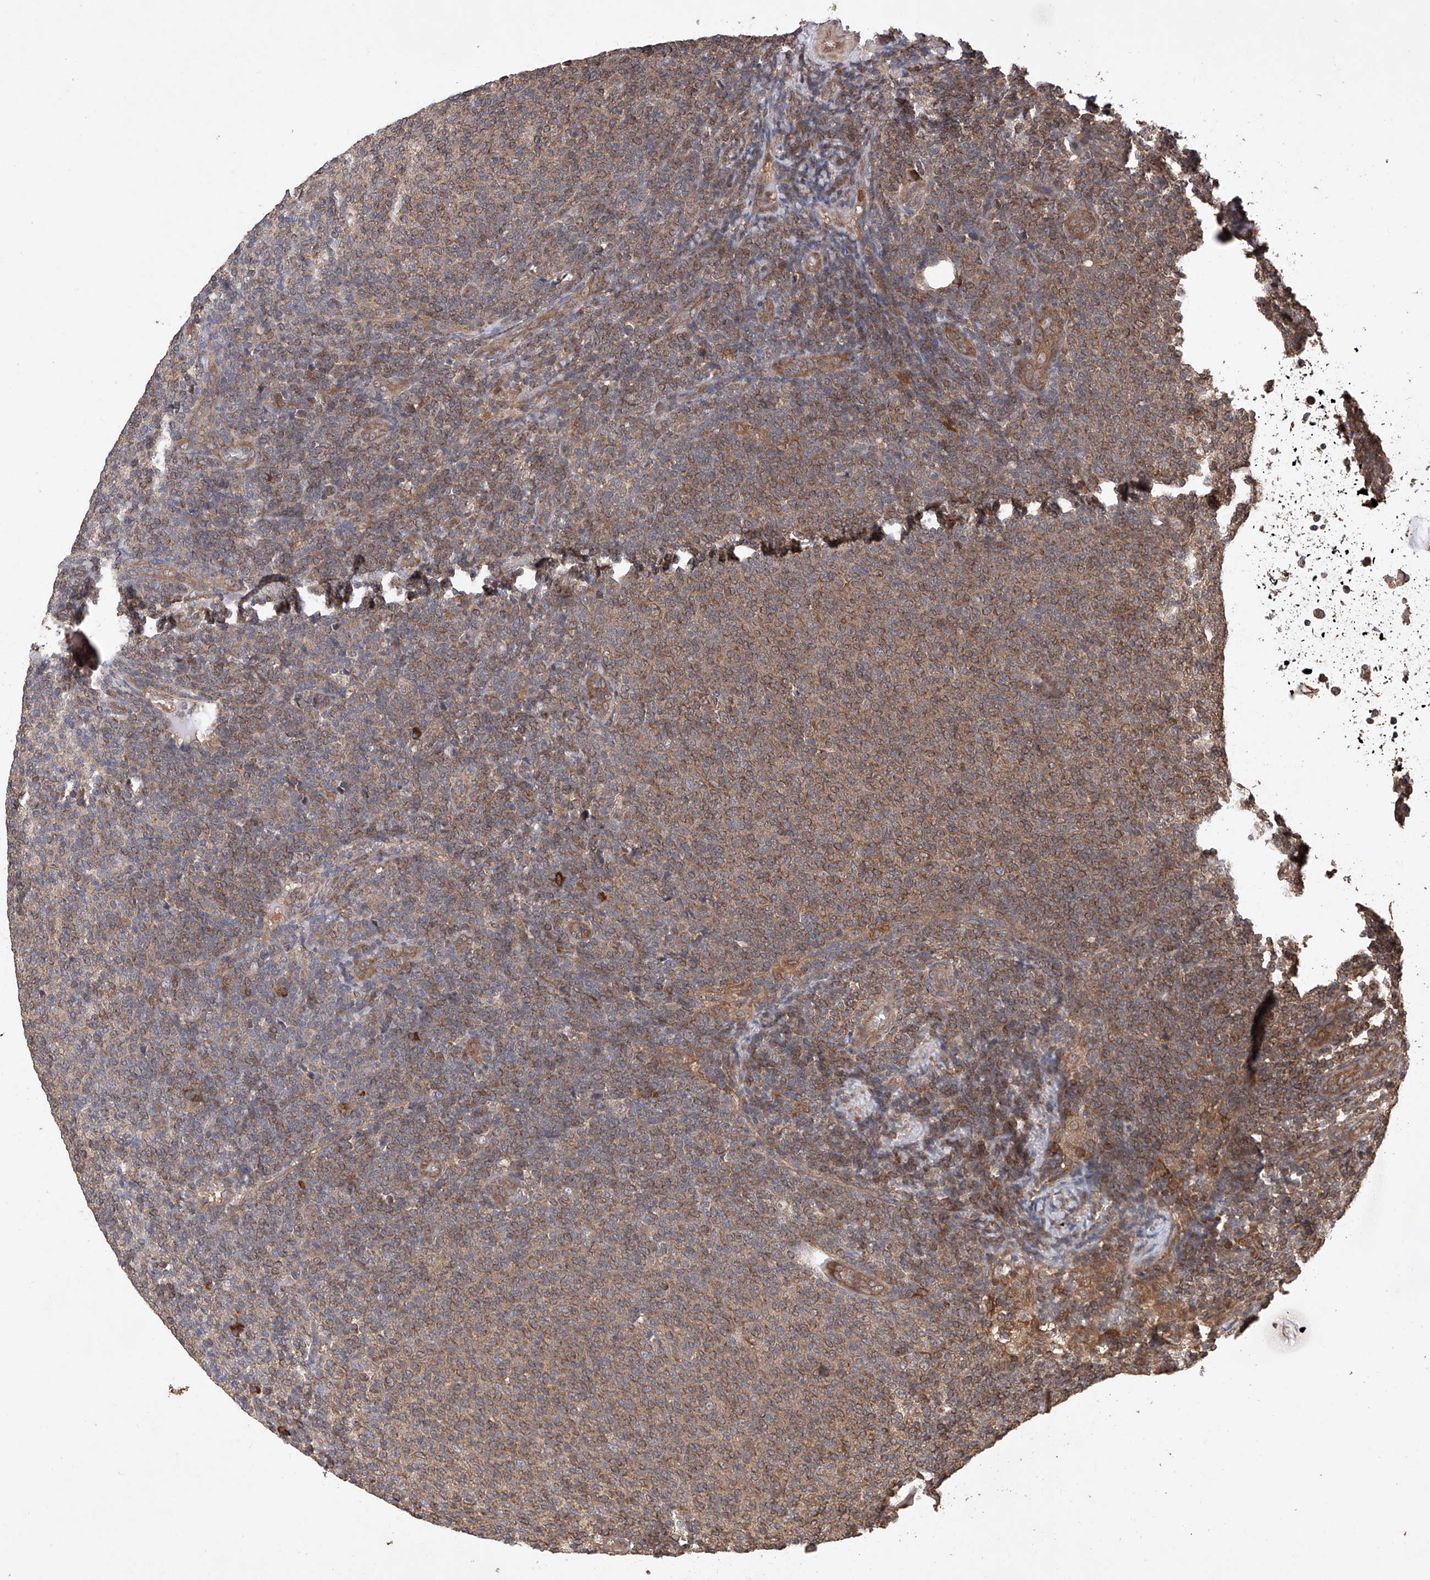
{"staining": {"intensity": "moderate", "quantity": "25%-75%", "location": "cytoplasmic/membranous"}, "tissue": "lymphoma", "cell_type": "Tumor cells", "image_type": "cancer", "snomed": [{"axis": "morphology", "description": "Malignant lymphoma, non-Hodgkin's type, Low grade"}, {"axis": "topography", "description": "Lymph node"}], "caption": "This is an image of immunohistochemistry staining of lymphoma, which shows moderate positivity in the cytoplasmic/membranous of tumor cells.", "gene": "LURAP1", "patient": {"sex": "male", "age": 66}}